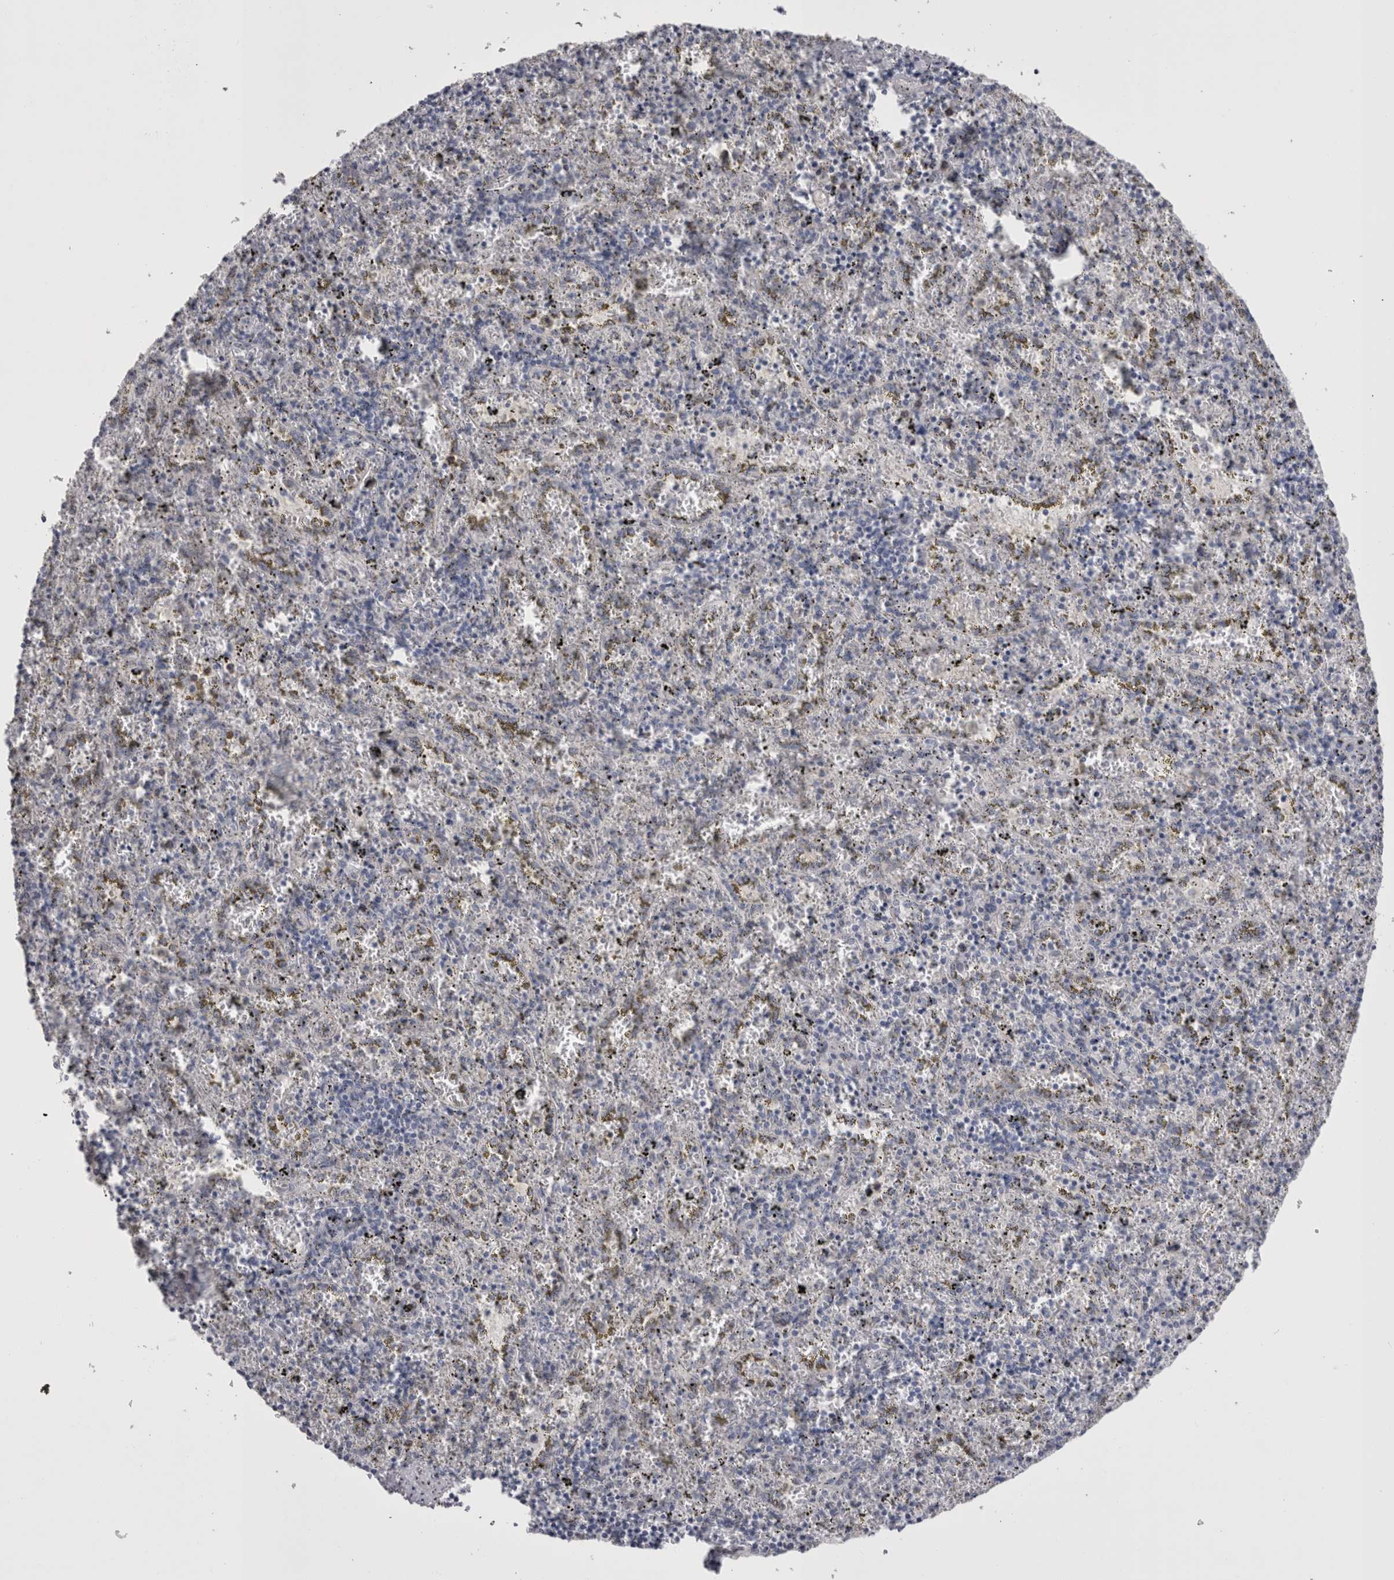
{"staining": {"intensity": "negative", "quantity": "none", "location": "none"}, "tissue": "spleen", "cell_type": "Cells in red pulp", "image_type": "normal", "snomed": [{"axis": "morphology", "description": "Normal tissue, NOS"}, {"axis": "topography", "description": "Spleen"}], "caption": "Cells in red pulp show no significant staining in unremarkable spleen. The staining is performed using DAB brown chromogen with nuclei counter-stained in using hematoxylin.", "gene": "PWP2", "patient": {"sex": "male", "age": 11}}